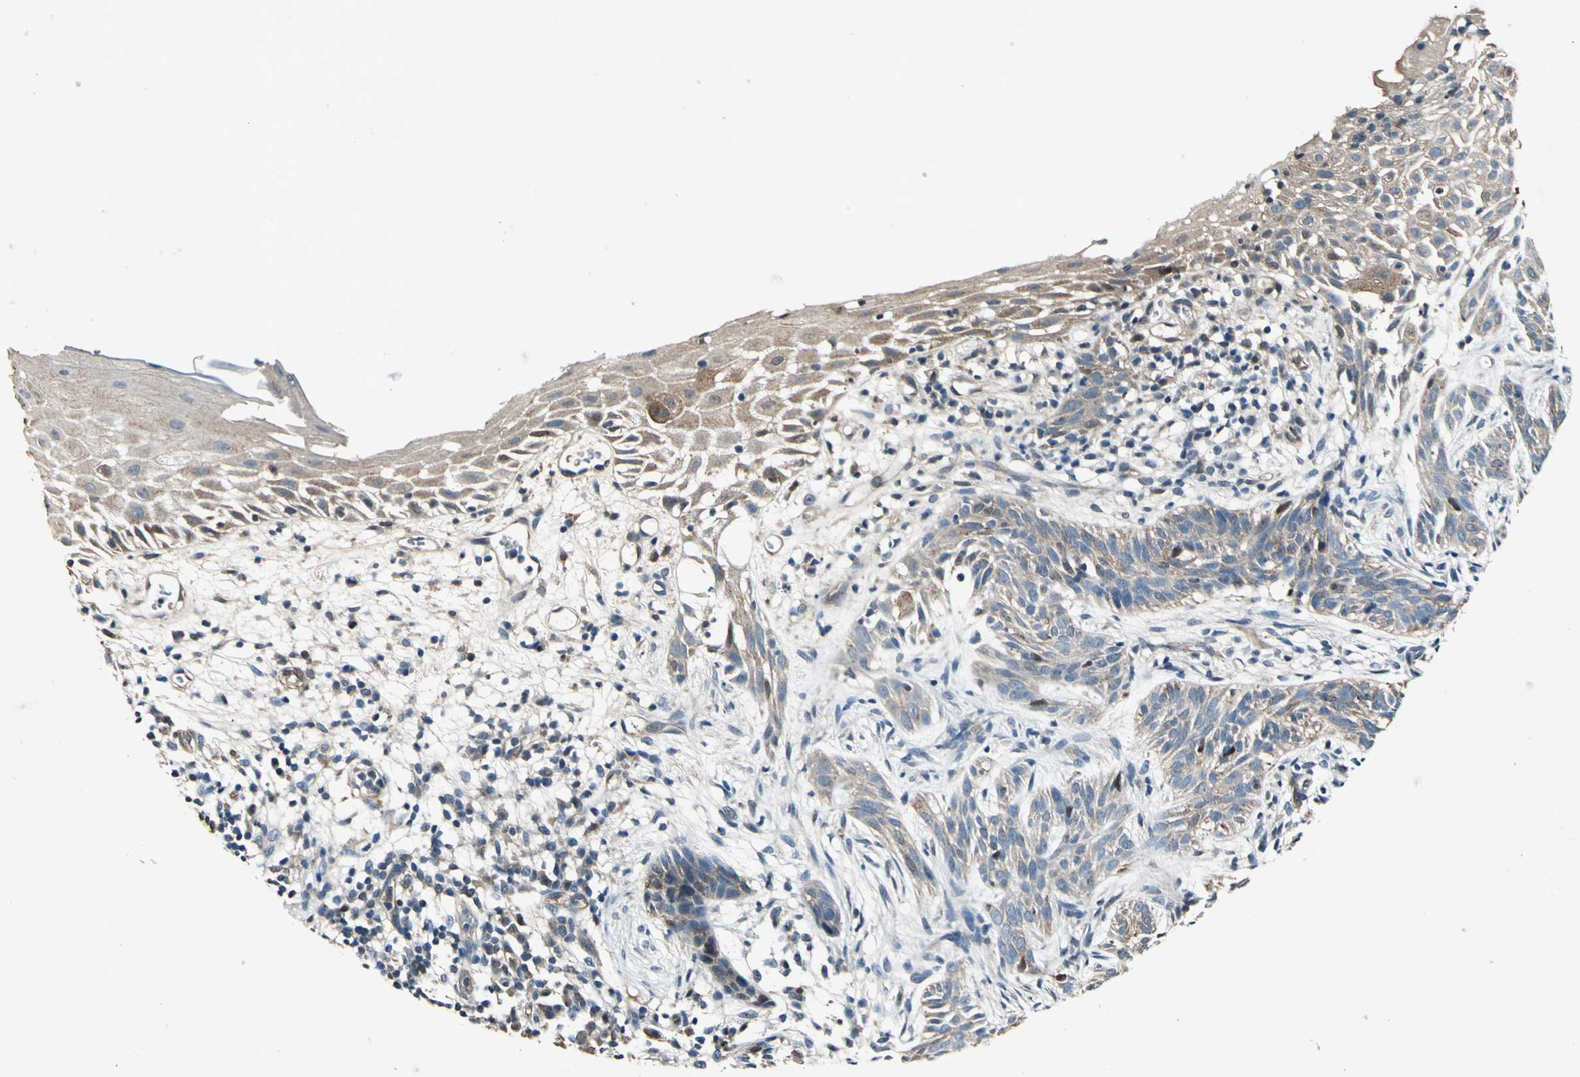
{"staining": {"intensity": "moderate", "quantity": ">75%", "location": "cytoplasmic/membranous"}, "tissue": "skin cancer", "cell_type": "Tumor cells", "image_type": "cancer", "snomed": [{"axis": "morphology", "description": "Normal tissue, NOS"}, {"axis": "morphology", "description": "Basal cell carcinoma"}, {"axis": "topography", "description": "Skin"}], "caption": "Brown immunohistochemical staining in human skin cancer (basal cell carcinoma) reveals moderate cytoplasmic/membranous expression in approximately >75% of tumor cells.", "gene": "RRM2B", "patient": {"sex": "female", "age": 69}}